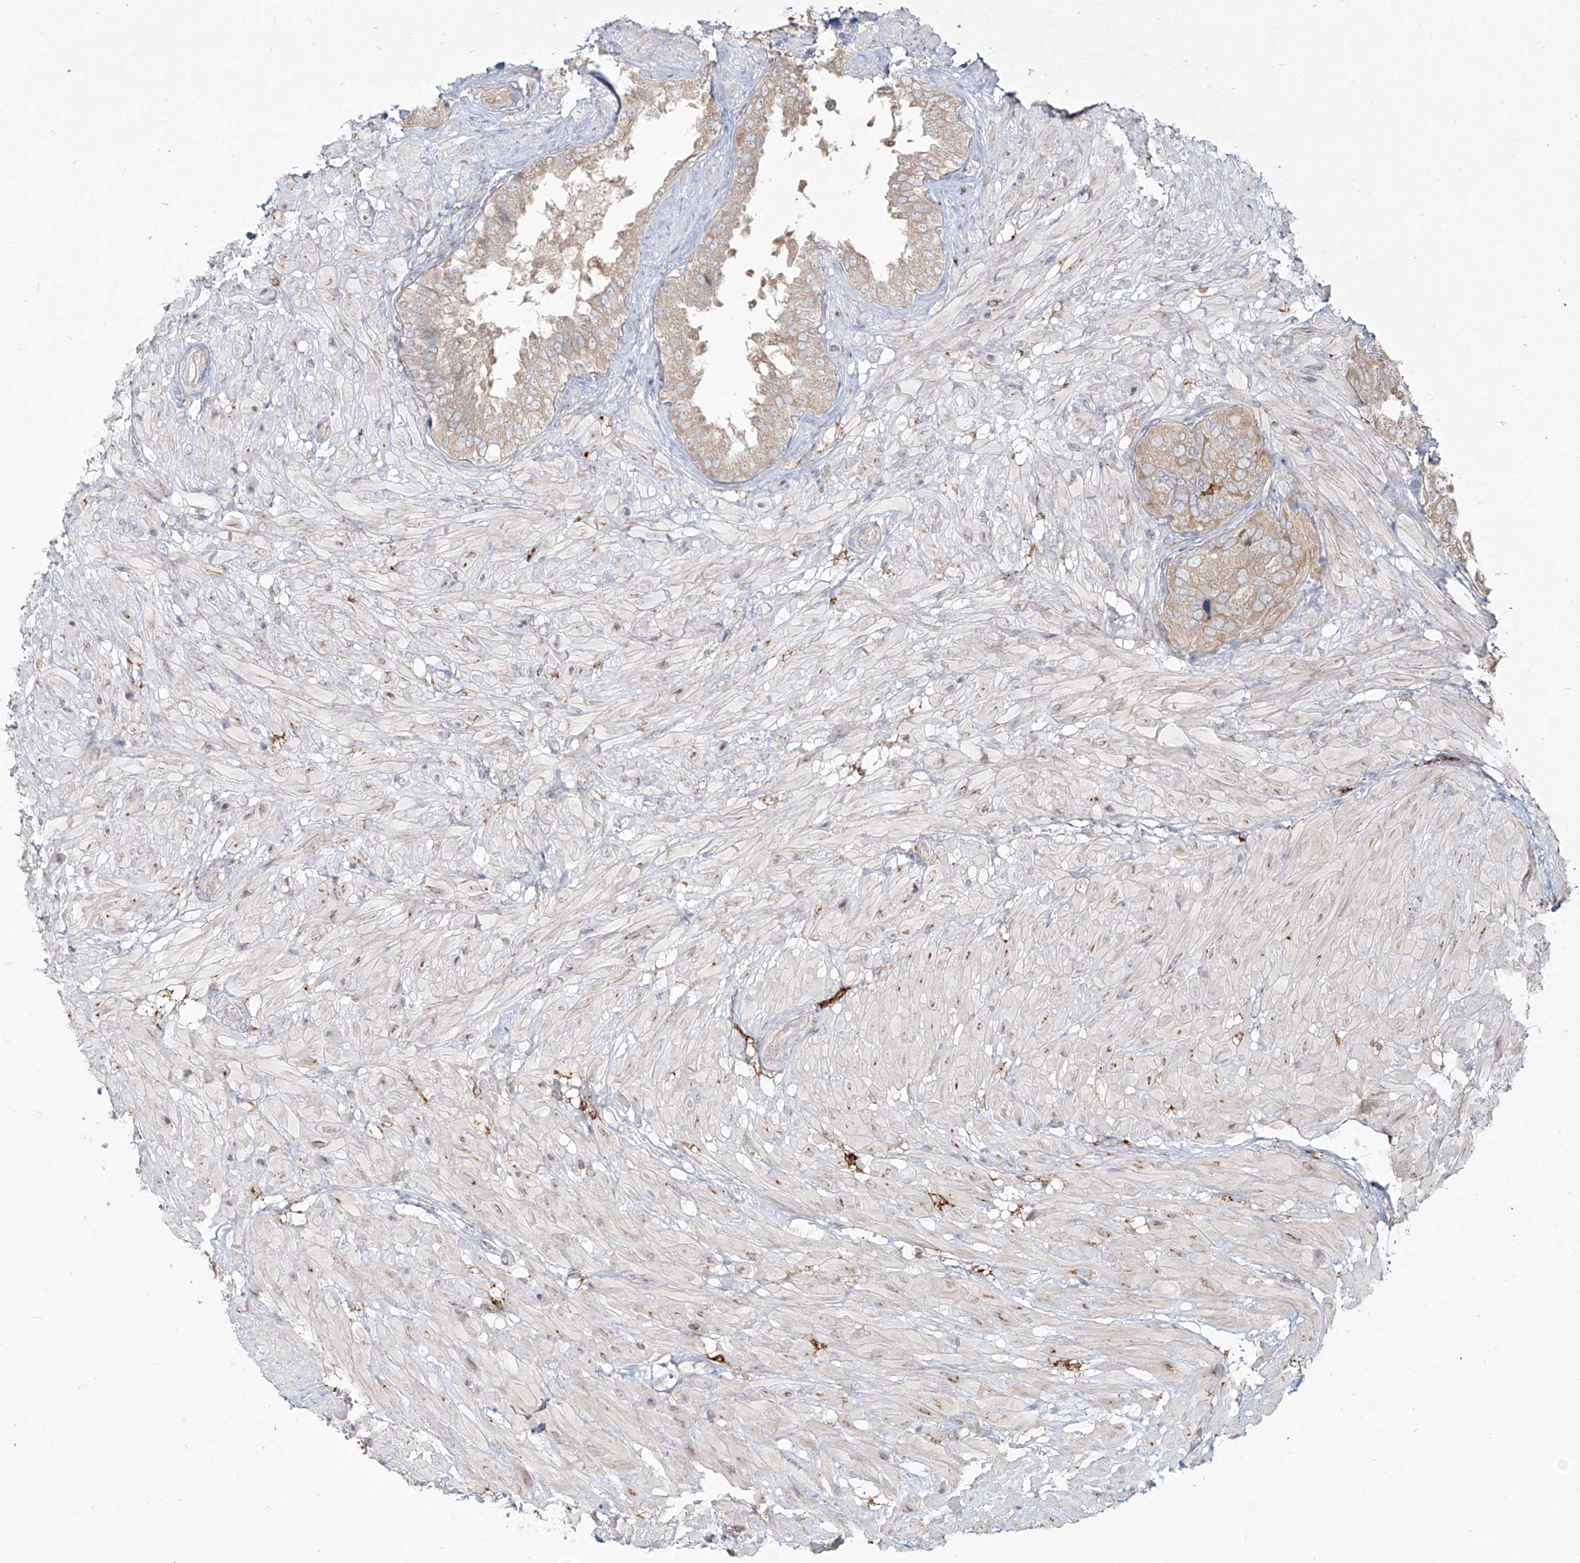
{"staining": {"intensity": "moderate", "quantity": "<25%", "location": "cytoplasmic/membranous"}, "tissue": "seminal vesicle", "cell_type": "Glandular cells", "image_type": "normal", "snomed": [{"axis": "morphology", "description": "Normal tissue, NOS"}, {"axis": "topography", "description": "Seminal veicle"}, {"axis": "topography", "description": "Peripheral nerve tissue"}], "caption": "A low amount of moderate cytoplasmic/membranous staining is seen in about <25% of glandular cells in normal seminal vesicle. (DAB (3,3'-diaminobenzidine) = brown stain, brightfield microscopy at high magnification).", "gene": "CD209", "patient": {"sex": "male", "age": 63}}